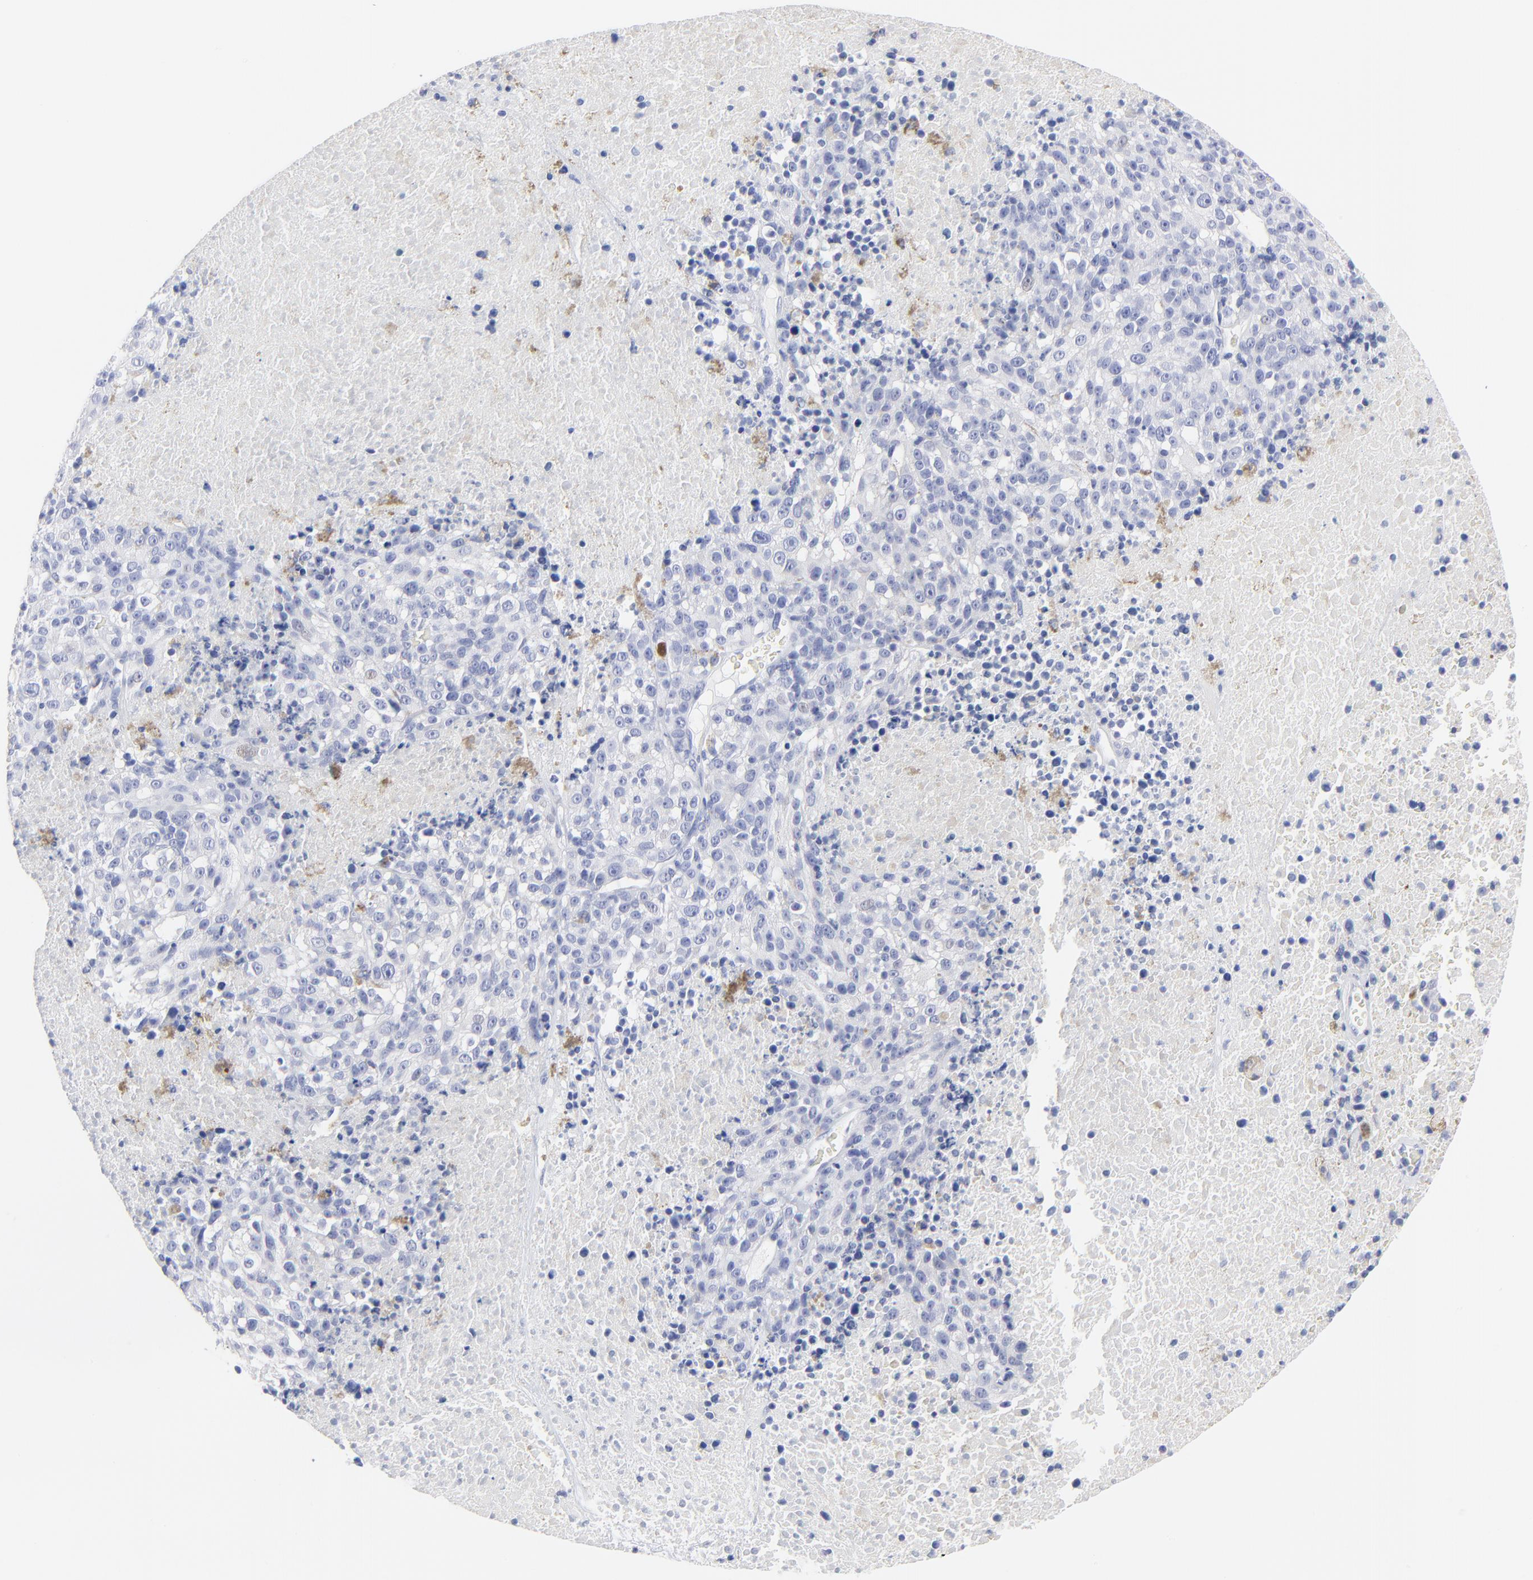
{"staining": {"intensity": "negative", "quantity": "none", "location": "none"}, "tissue": "melanoma", "cell_type": "Tumor cells", "image_type": "cancer", "snomed": [{"axis": "morphology", "description": "Malignant melanoma, Metastatic site"}, {"axis": "topography", "description": "Cerebral cortex"}], "caption": "High magnification brightfield microscopy of melanoma stained with DAB (3,3'-diaminobenzidine) (brown) and counterstained with hematoxylin (blue): tumor cells show no significant positivity.", "gene": "PSD3", "patient": {"sex": "female", "age": 52}}